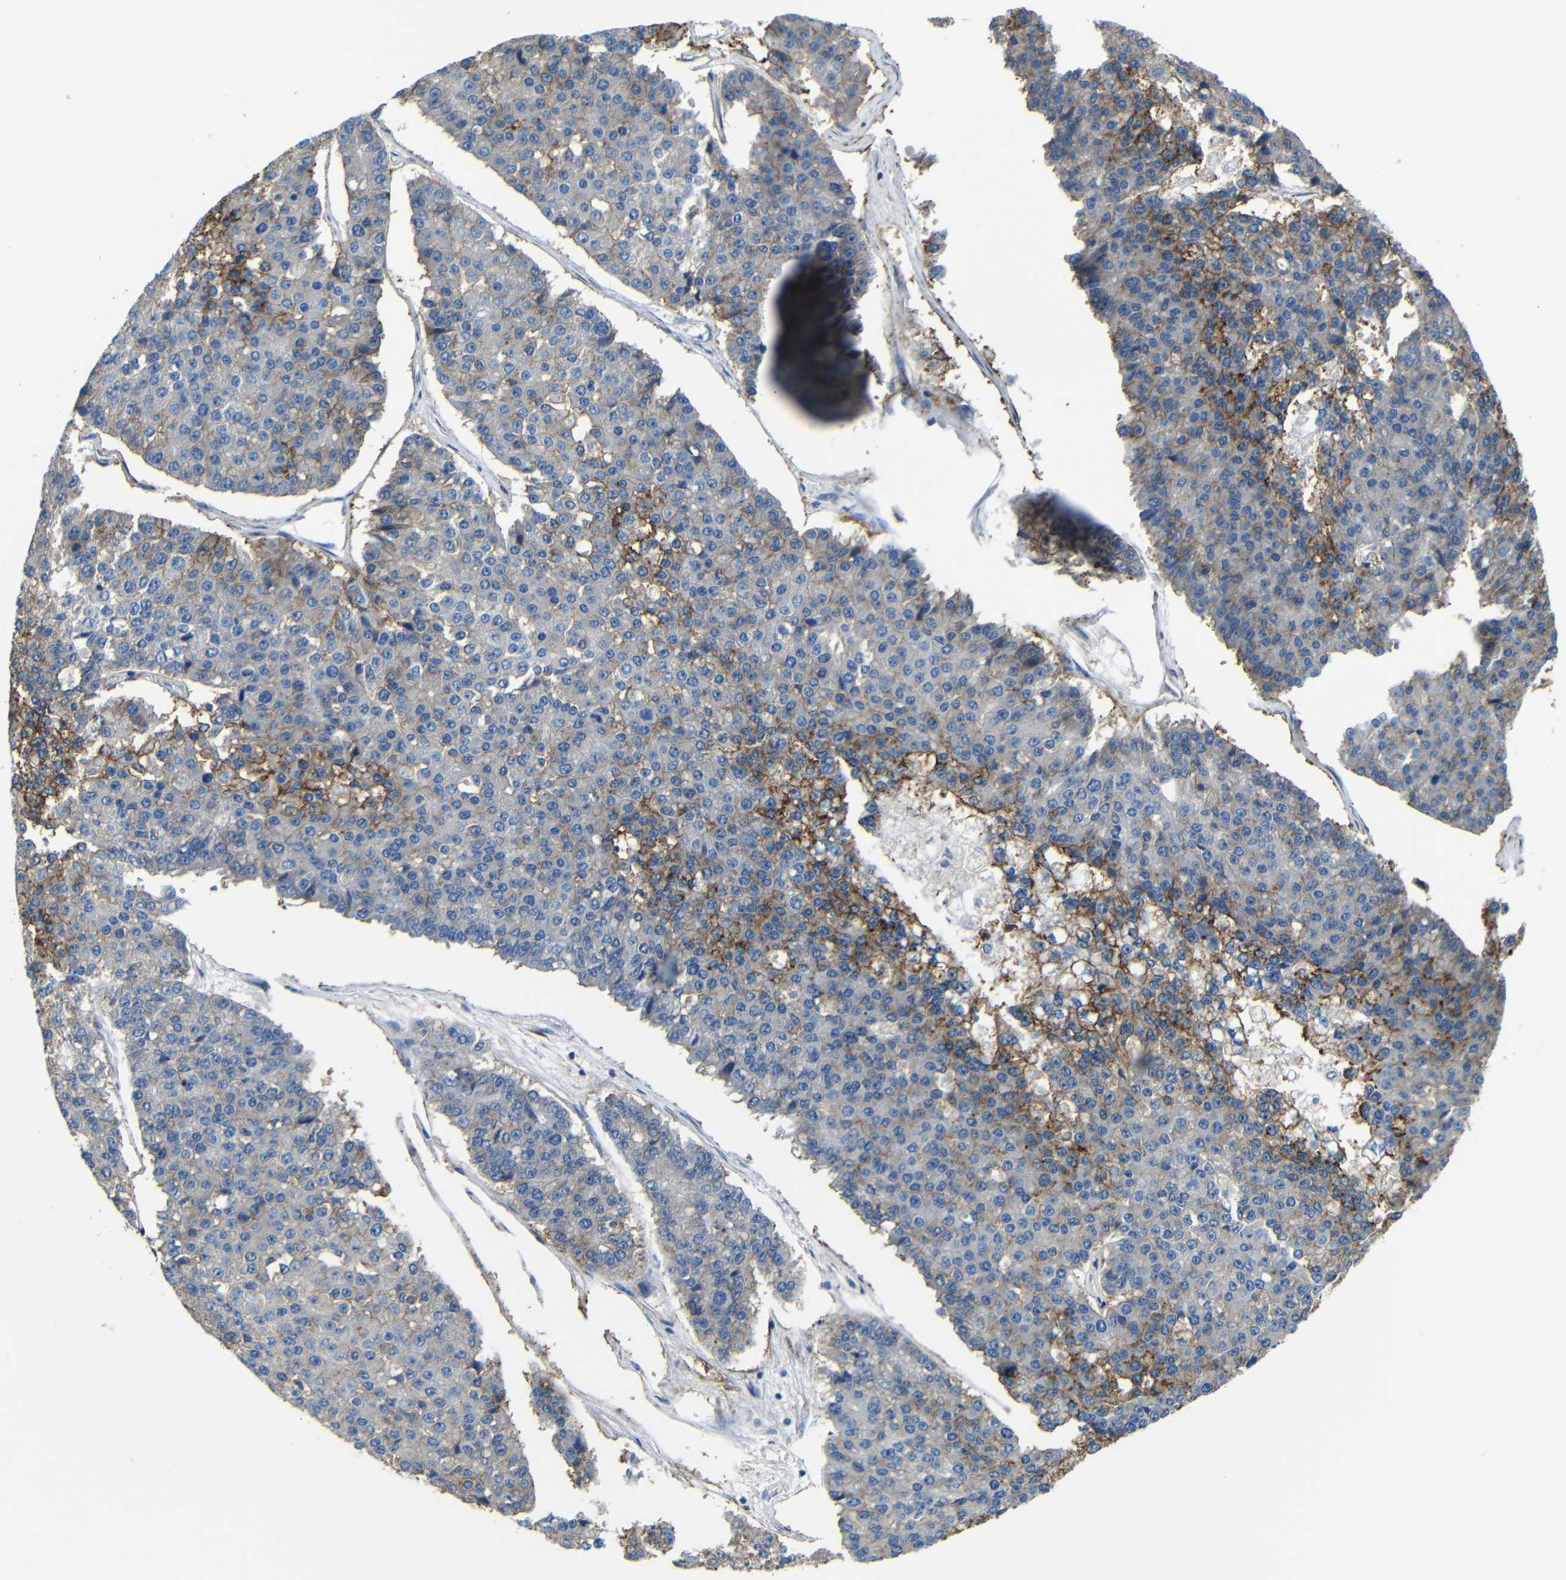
{"staining": {"intensity": "moderate", "quantity": "<25%", "location": "cytoplasmic/membranous"}, "tissue": "pancreatic cancer", "cell_type": "Tumor cells", "image_type": "cancer", "snomed": [{"axis": "morphology", "description": "Adenocarcinoma, NOS"}, {"axis": "topography", "description": "Pancreas"}], "caption": "The image displays staining of pancreatic cancer, revealing moderate cytoplasmic/membranous protein expression (brown color) within tumor cells.", "gene": "ZNF90", "patient": {"sex": "male", "age": 50}}